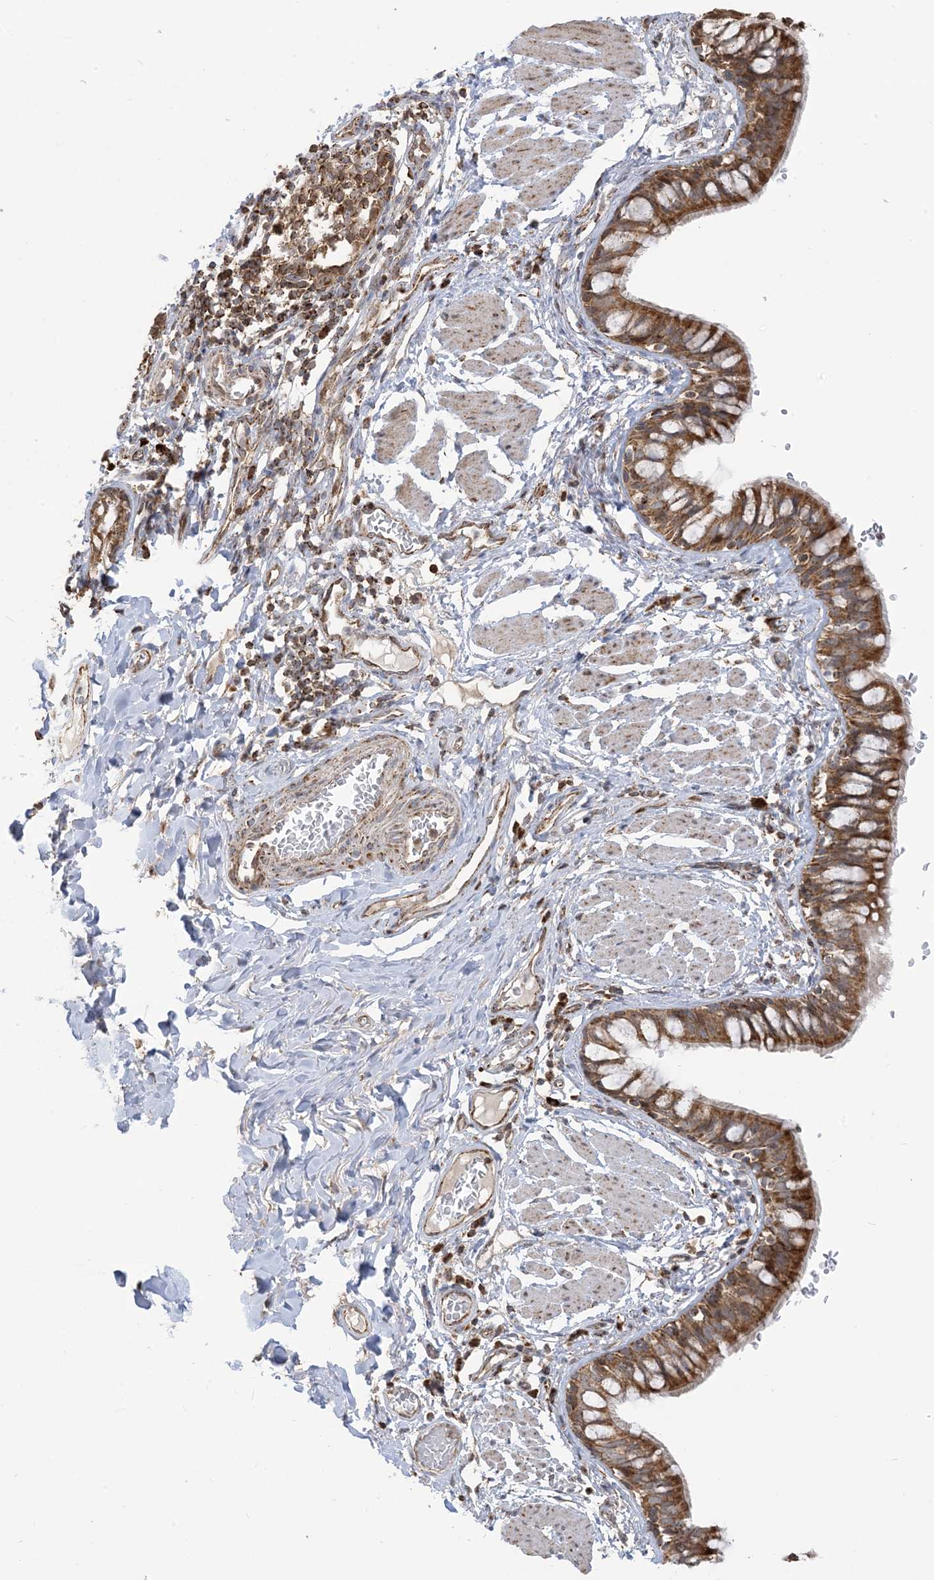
{"staining": {"intensity": "moderate", "quantity": ">75%", "location": "cytoplasmic/membranous"}, "tissue": "bronchus", "cell_type": "Respiratory epithelial cells", "image_type": "normal", "snomed": [{"axis": "morphology", "description": "Normal tissue, NOS"}, {"axis": "topography", "description": "Cartilage tissue"}, {"axis": "topography", "description": "Bronchus"}], "caption": "This histopathology image exhibits immunohistochemistry (IHC) staining of unremarkable bronchus, with medium moderate cytoplasmic/membranous positivity in about >75% of respiratory epithelial cells.", "gene": "MAPKBP1", "patient": {"sex": "female", "age": 36}}